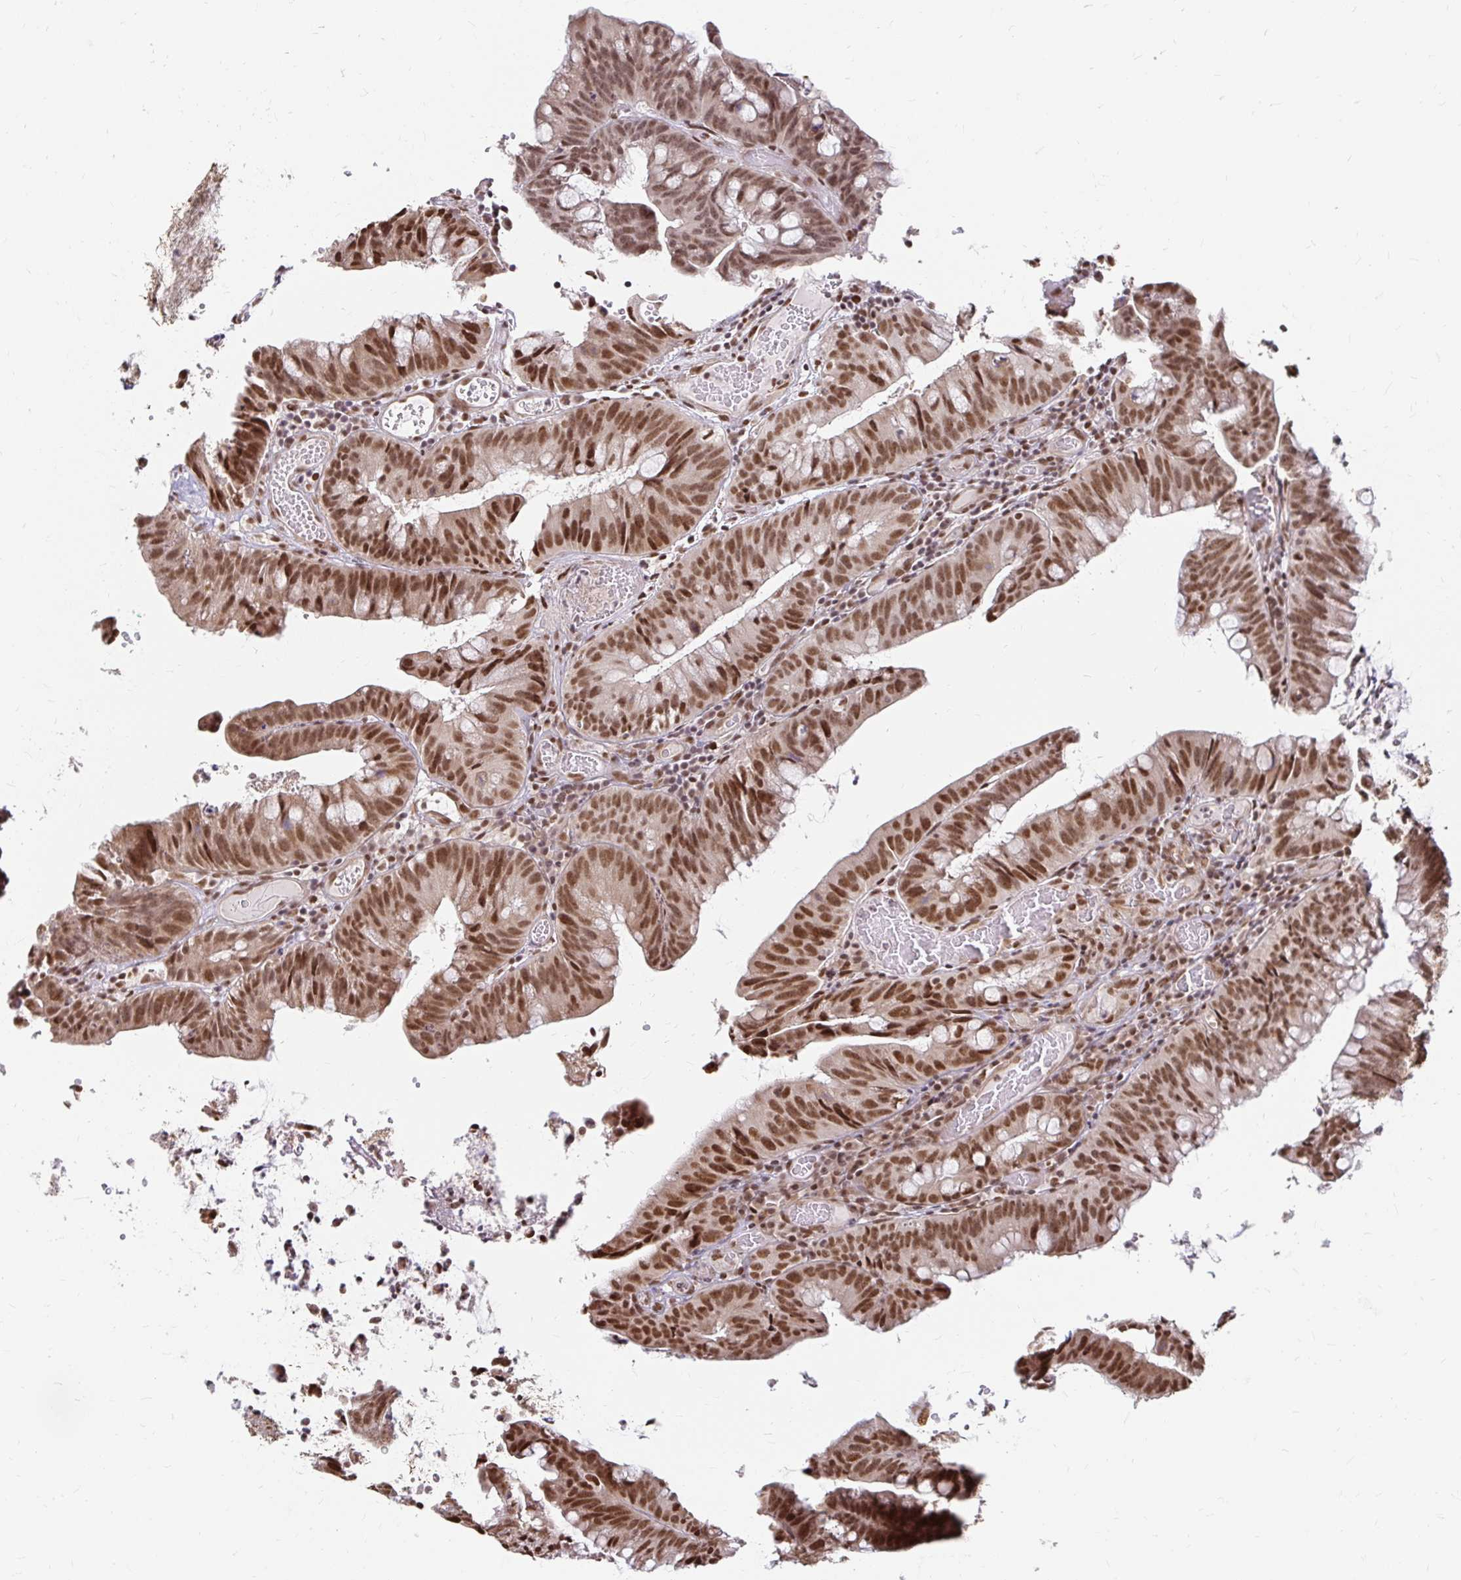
{"staining": {"intensity": "strong", "quantity": ">75%", "location": "nuclear"}, "tissue": "colorectal cancer", "cell_type": "Tumor cells", "image_type": "cancer", "snomed": [{"axis": "morphology", "description": "Adenocarcinoma, NOS"}, {"axis": "topography", "description": "Colon"}], "caption": "An immunohistochemistry (IHC) micrograph of tumor tissue is shown. Protein staining in brown labels strong nuclear positivity in colorectal cancer within tumor cells. Nuclei are stained in blue.", "gene": "HNRNPU", "patient": {"sex": "male", "age": 62}}